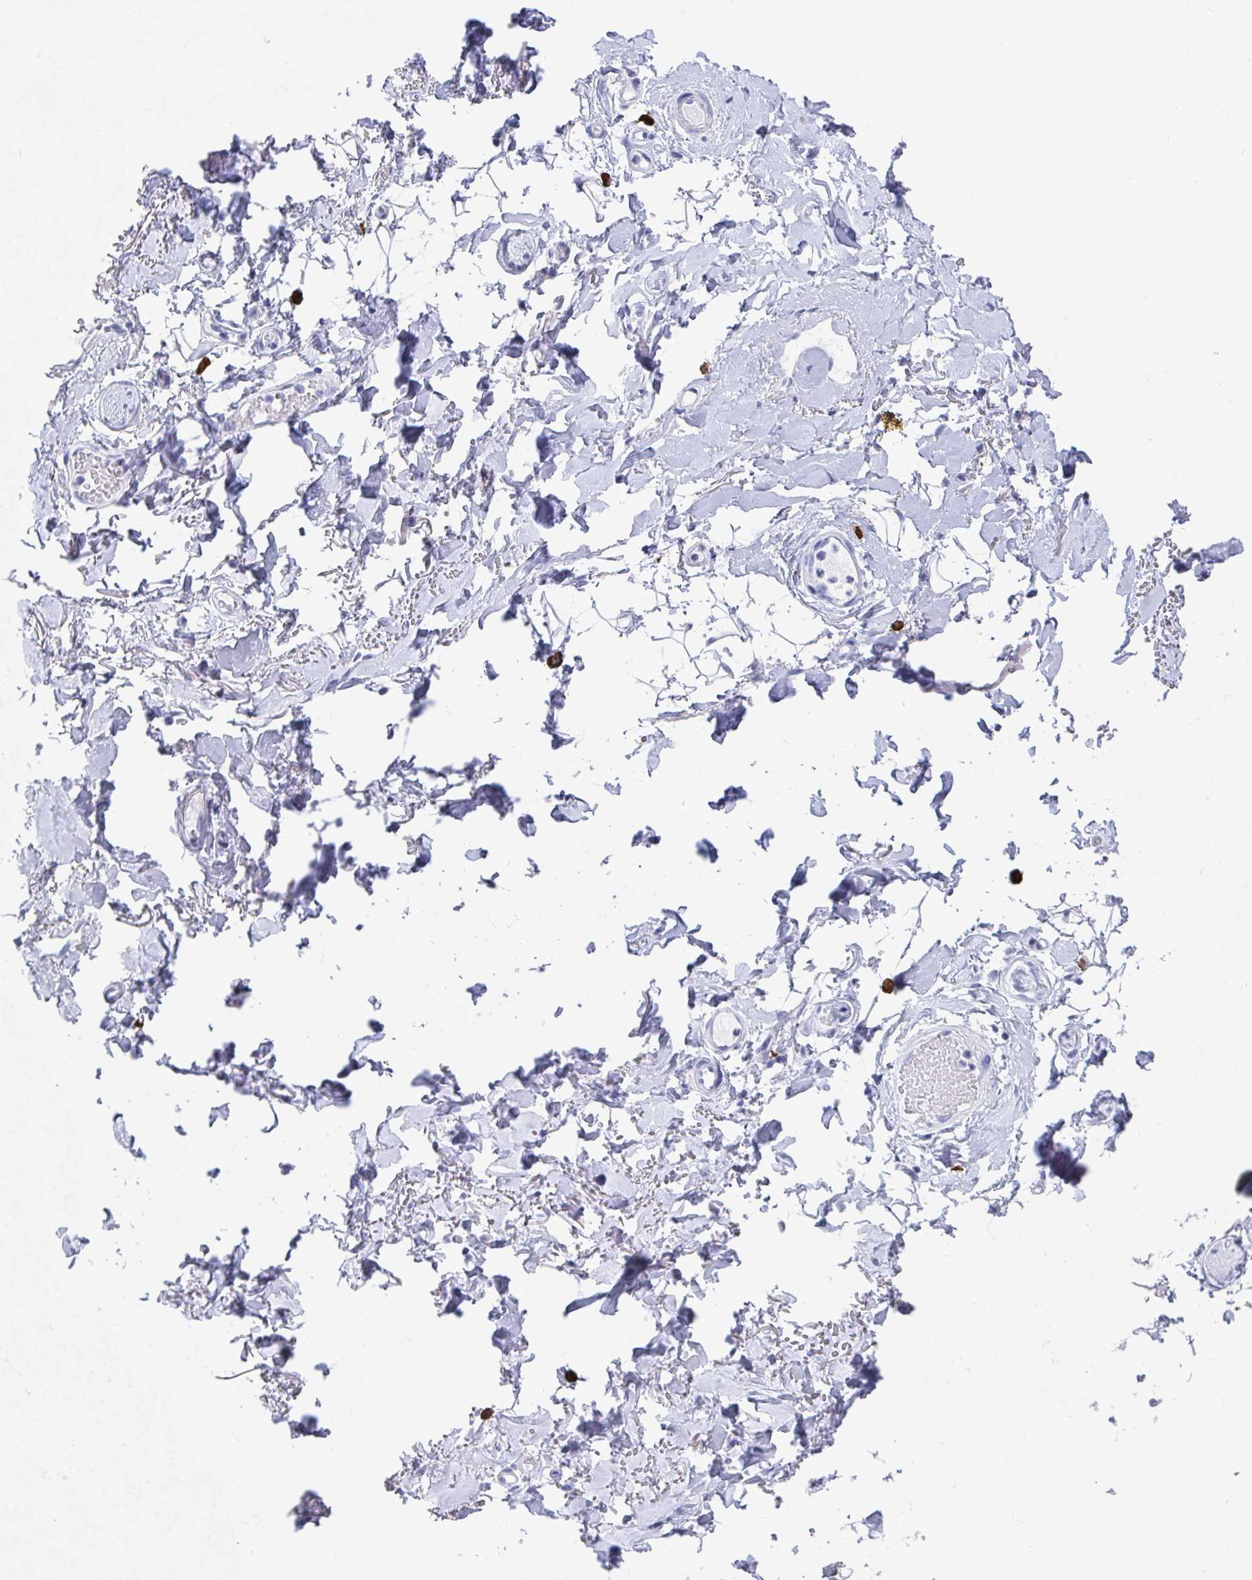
{"staining": {"intensity": "negative", "quantity": "none", "location": "none"}, "tissue": "adipose tissue", "cell_type": "Adipocytes", "image_type": "normal", "snomed": [{"axis": "morphology", "description": "Normal tissue, NOS"}, {"axis": "topography", "description": "Anal"}, {"axis": "topography", "description": "Peripheral nerve tissue"}], "caption": "Adipocytes are negative for brown protein staining in normal adipose tissue.", "gene": "GRIA1", "patient": {"sex": "male", "age": 78}}